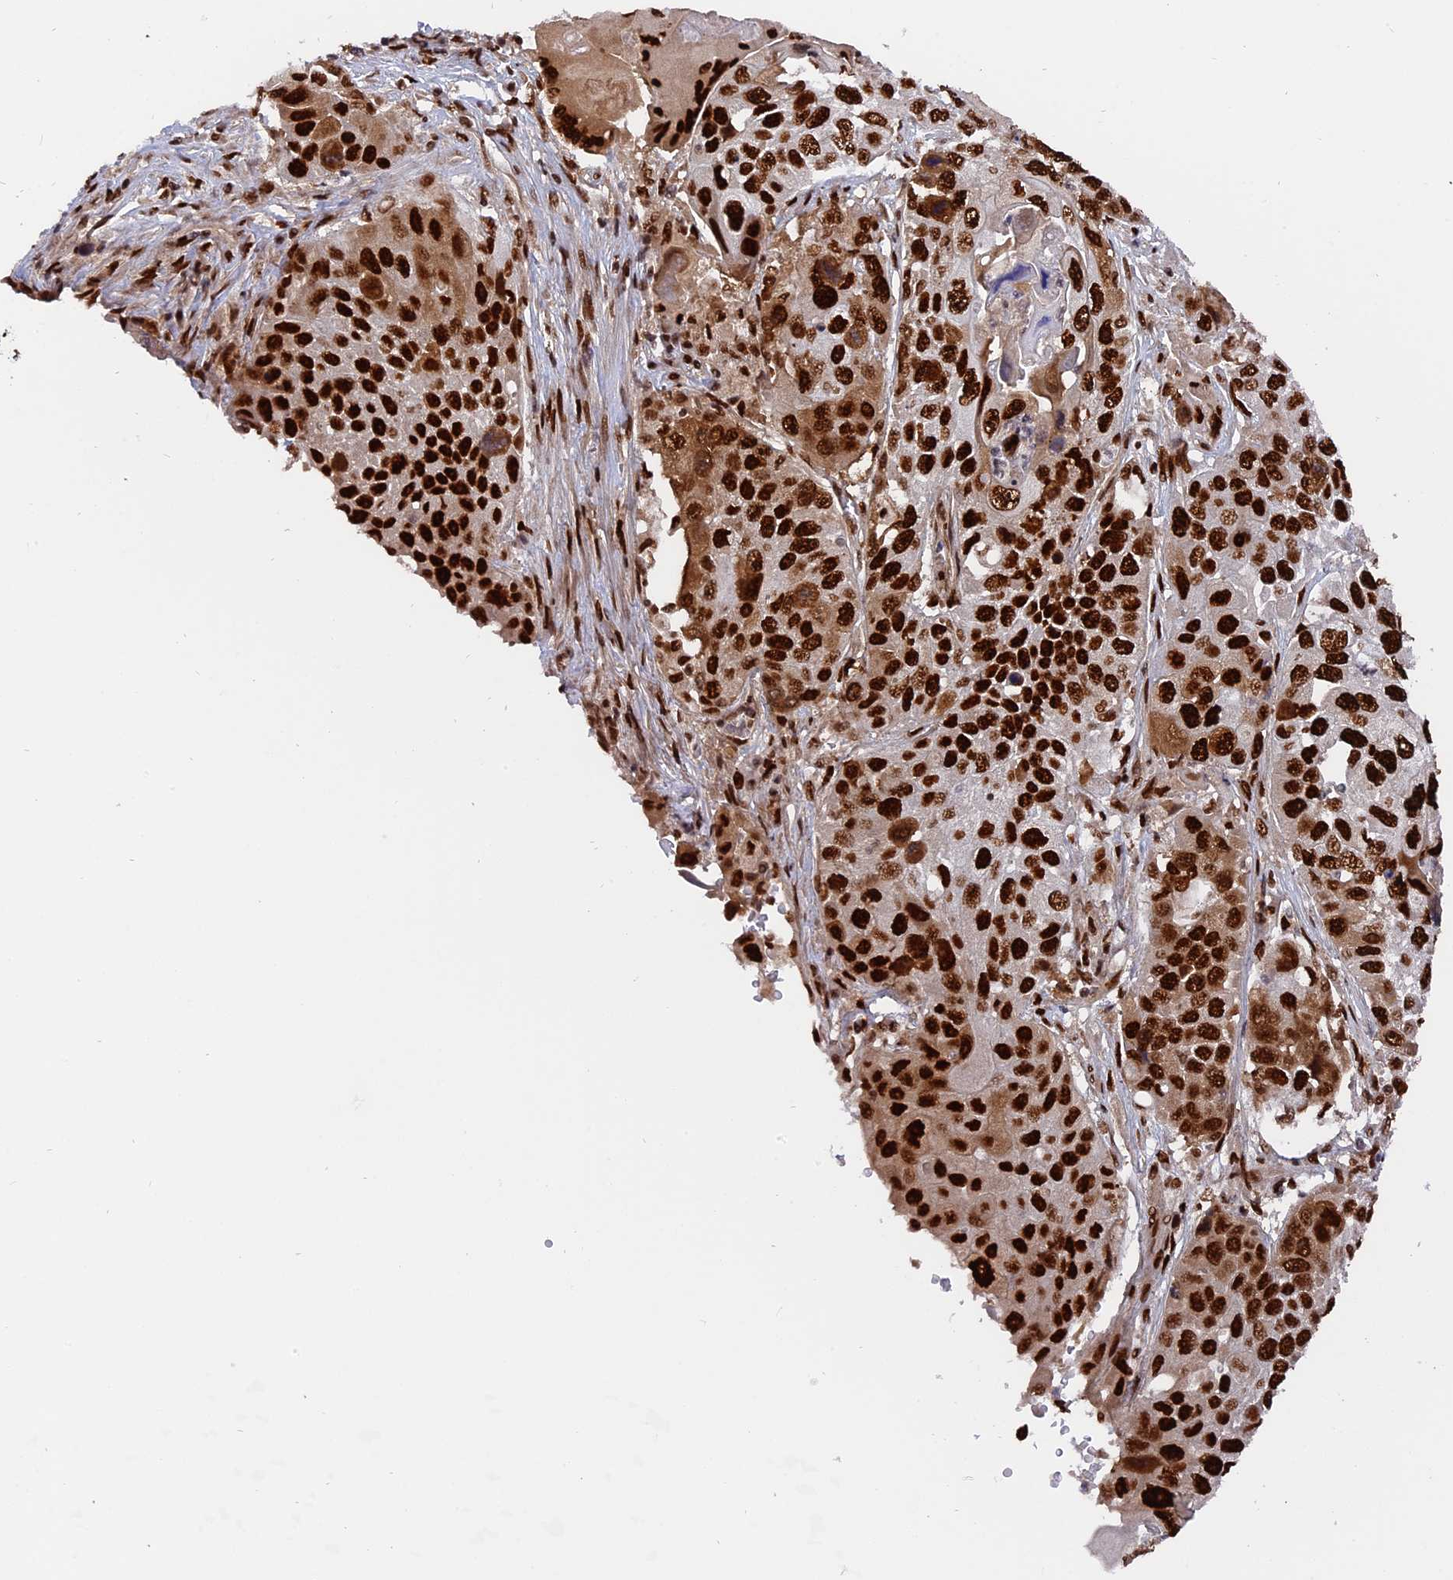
{"staining": {"intensity": "strong", "quantity": ">75%", "location": "nuclear"}, "tissue": "lung cancer", "cell_type": "Tumor cells", "image_type": "cancer", "snomed": [{"axis": "morphology", "description": "Squamous cell carcinoma, NOS"}, {"axis": "topography", "description": "Lung"}], "caption": "The image exhibits immunohistochemical staining of lung squamous cell carcinoma. There is strong nuclear staining is present in about >75% of tumor cells.", "gene": "RAMAC", "patient": {"sex": "male", "age": 61}}